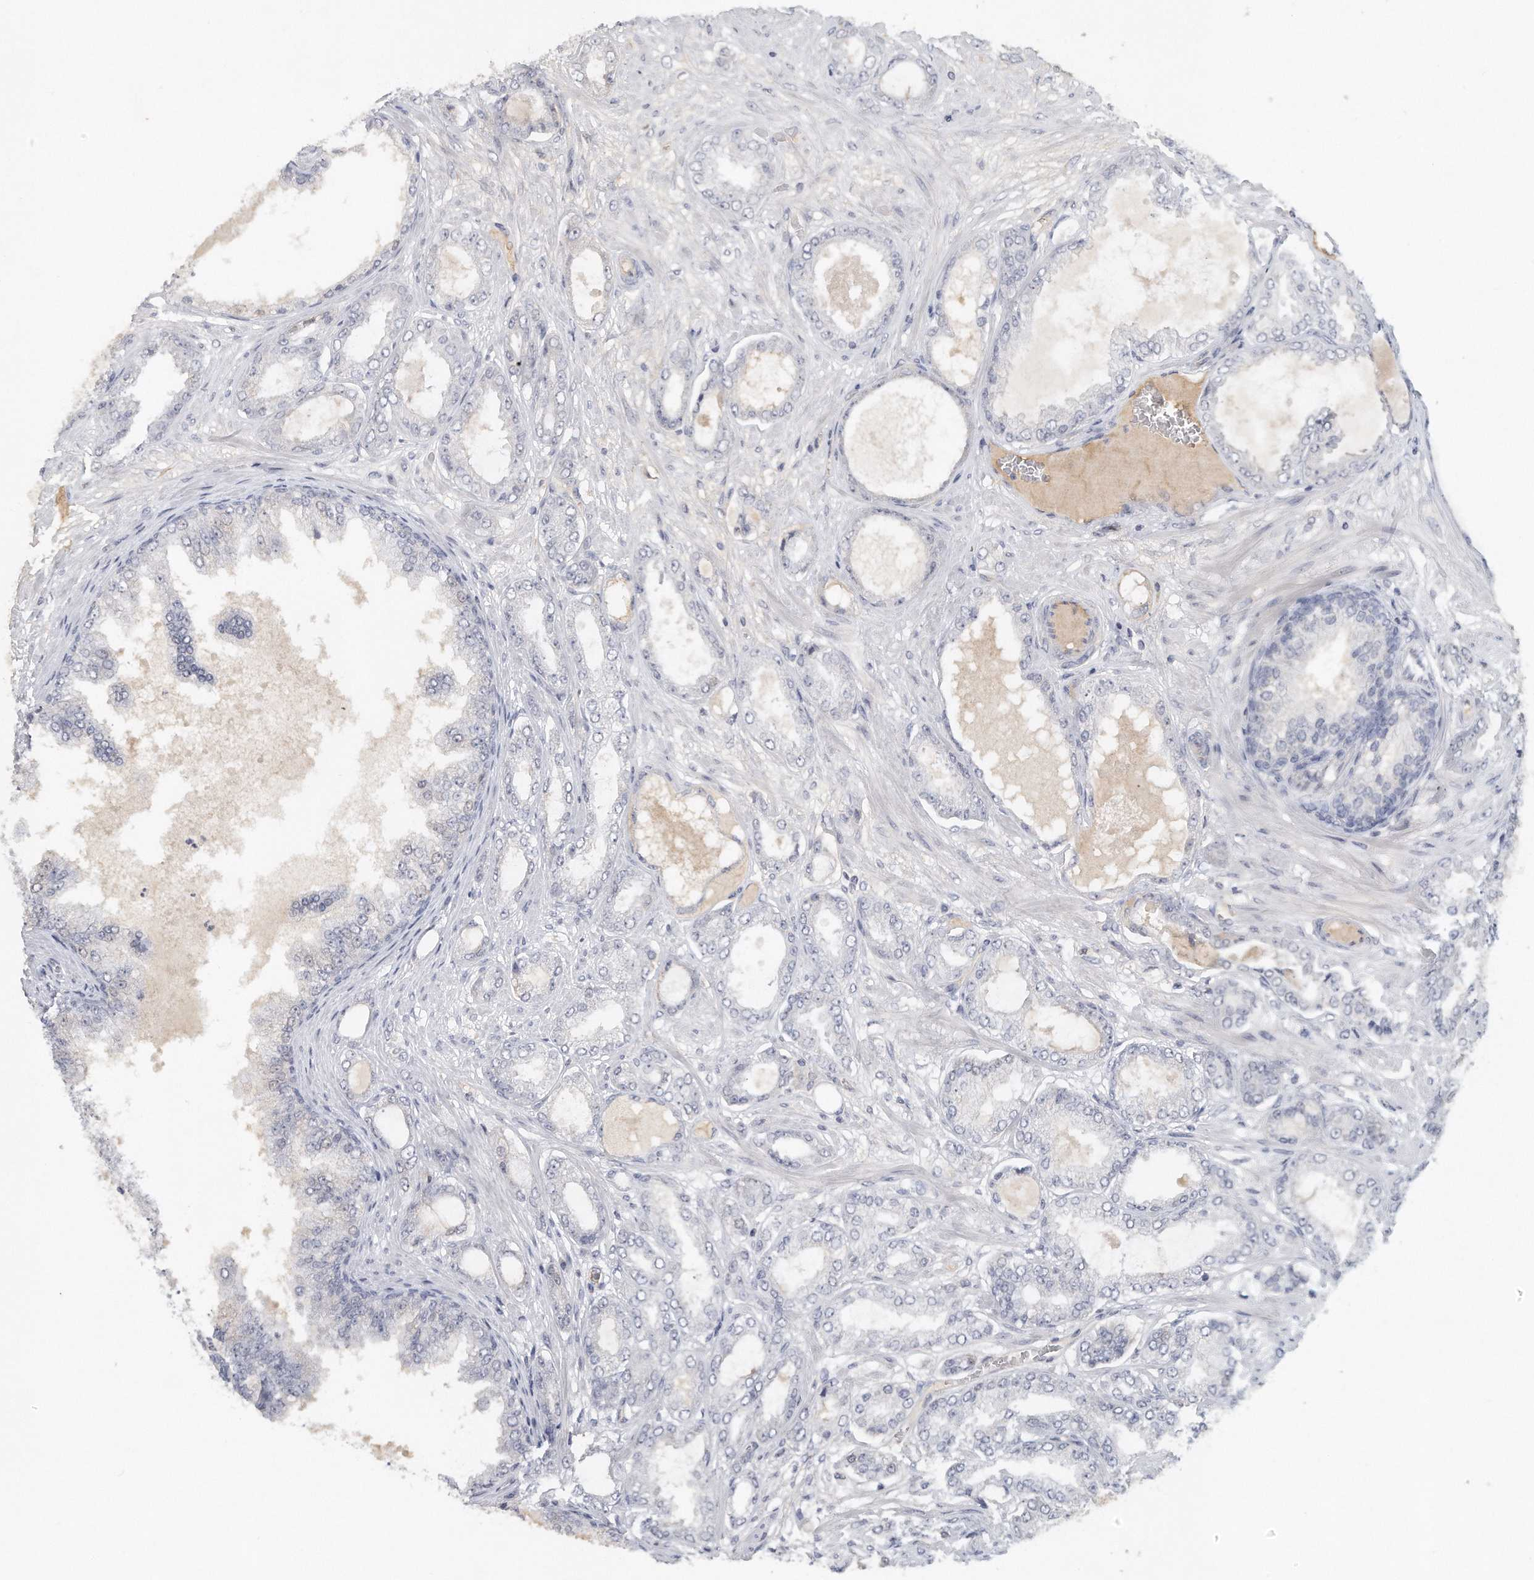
{"staining": {"intensity": "negative", "quantity": "none", "location": "none"}, "tissue": "prostate cancer", "cell_type": "Tumor cells", "image_type": "cancer", "snomed": [{"axis": "morphology", "description": "Adenocarcinoma, Low grade"}, {"axis": "topography", "description": "Prostate"}], "caption": "A high-resolution photomicrograph shows IHC staining of prostate cancer (adenocarcinoma (low-grade)), which reveals no significant expression in tumor cells.", "gene": "DDX43", "patient": {"sex": "male", "age": 63}}